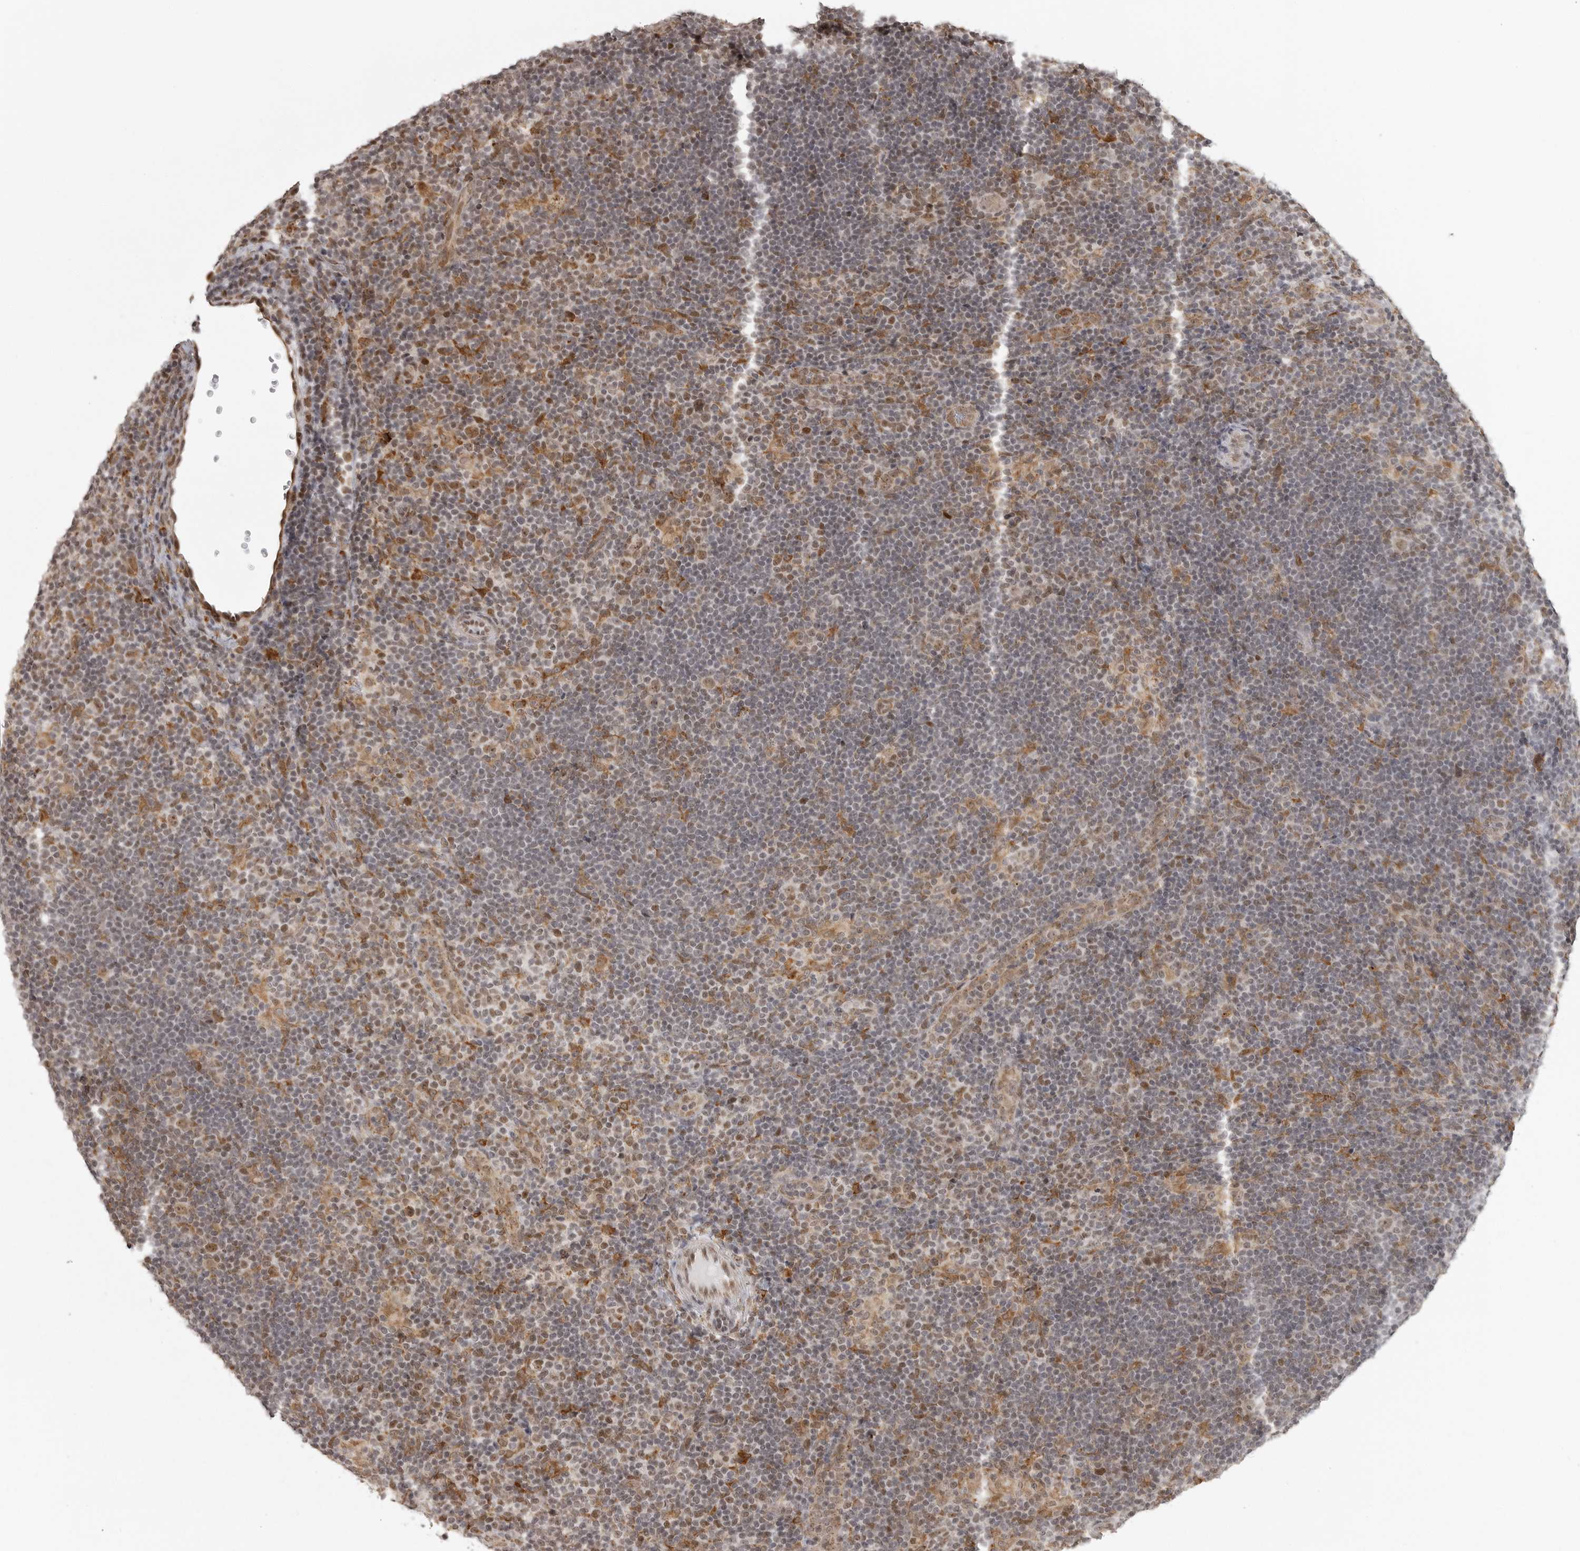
{"staining": {"intensity": "moderate", "quantity": ">75%", "location": "nuclear"}, "tissue": "lymphoma", "cell_type": "Tumor cells", "image_type": "cancer", "snomed": [{"axis": "morphology", "description": "Hodgkin's disease, NOS"}, {"axis": "topography", "description": "Lymph node"}], "caption": "Moderate nuclear staining is seen in approximately >75% of tumor cells in Hodgkin's disease.", "gene": "ISG20L2", "patient": {"sex": "female", "age": 57}}